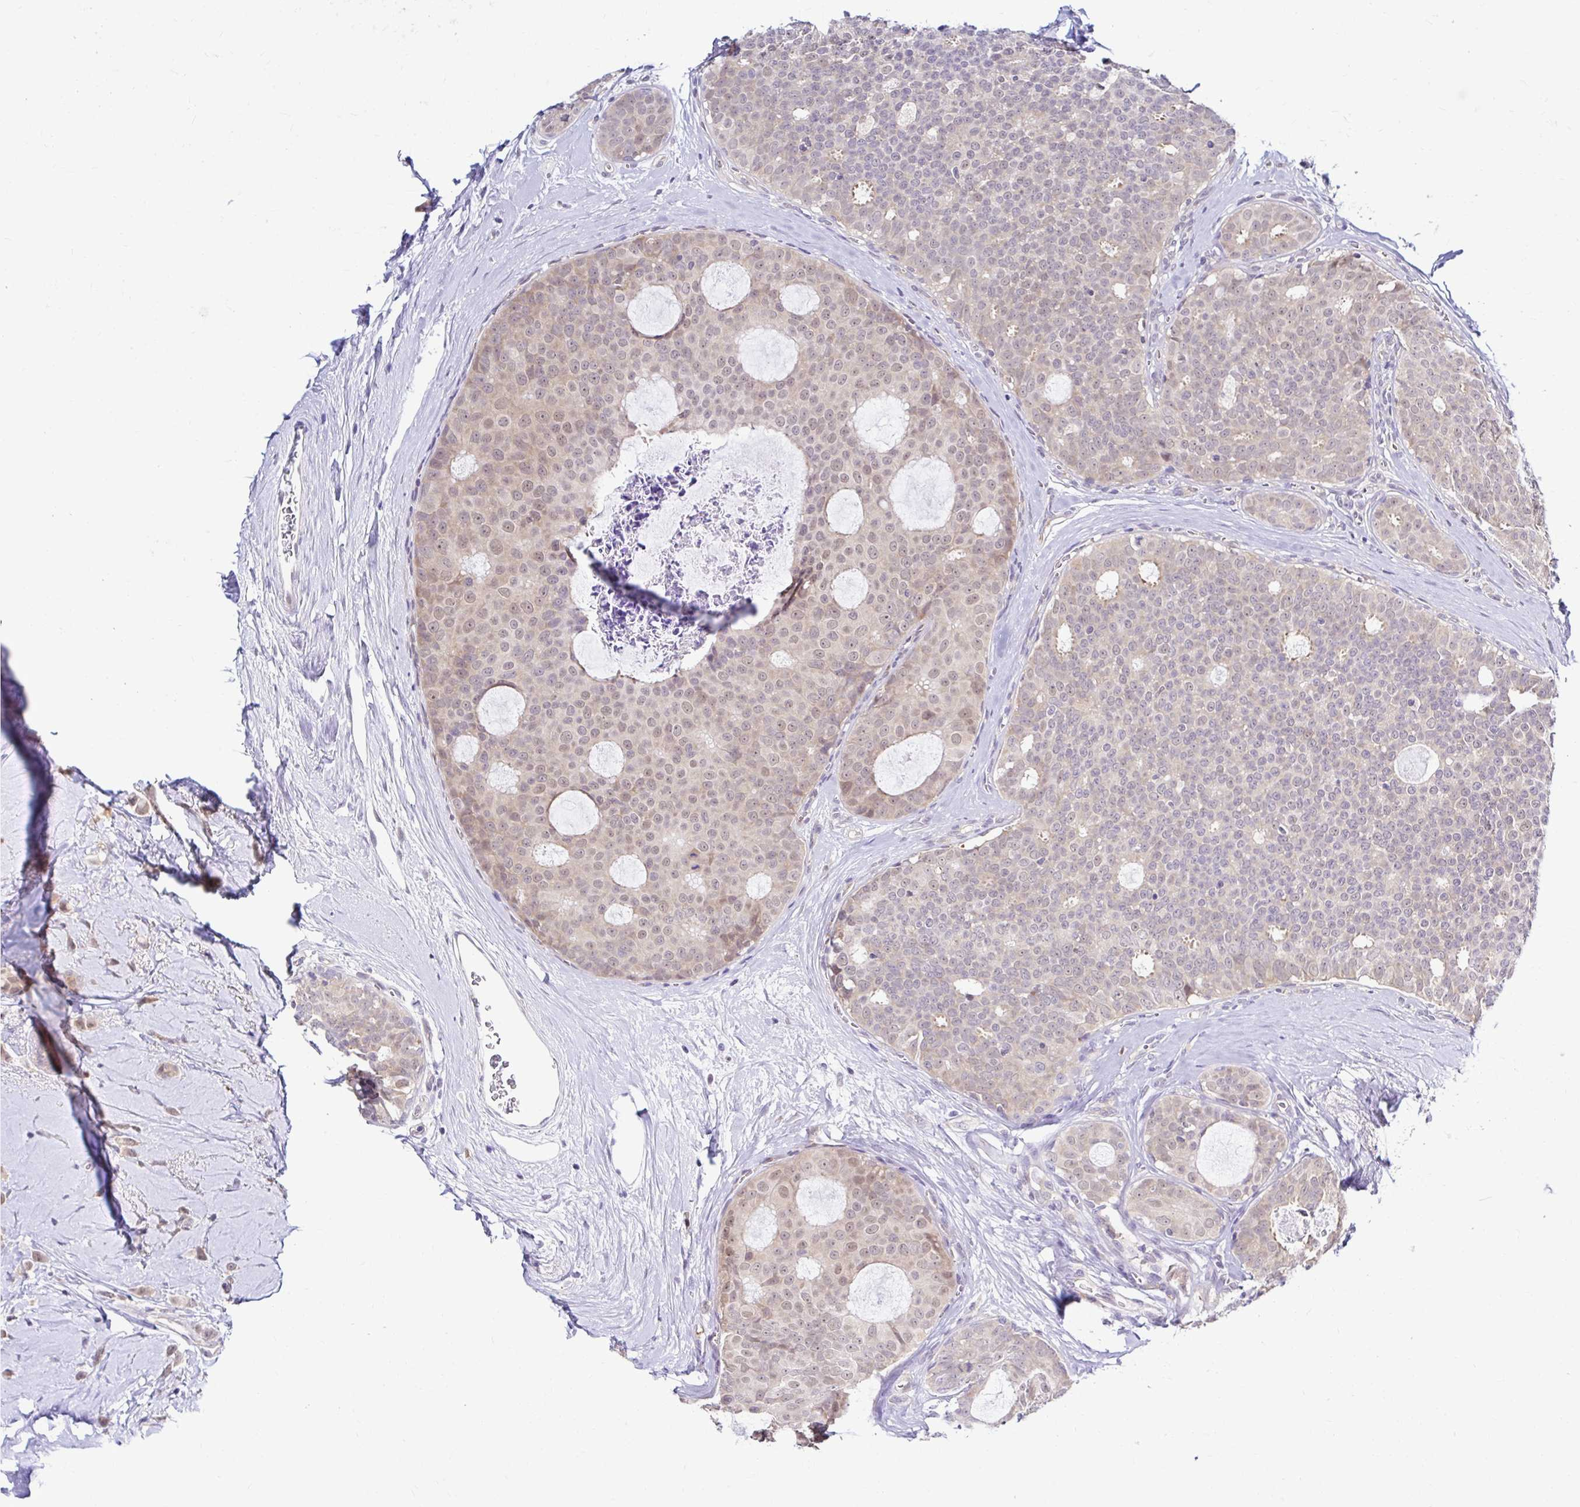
{"staining": {"intensity": "weak", "quantity": "25%-75%", "location": "nuclear"}, "tissue": "breast cancer", "cell_type": "Tumor cells", "image_type": "cancer", "snomed": [{"axis": "morphology", "description": "Duct carcinoma"}, {"axis": "topography", "description": "Breast"}], "caption": "IHC (DAB (3,3'-diaminobenzidine)) staining of breast cancer (intraductal carcinoma) exhibits weak nuclear protein expression in approximately 25%-75% of tumor cells. The protein is shown in brown color, while the nuclei are stained blue.", "gene": "PSMD3", "patient": {"sex": "female", "age": 45}}